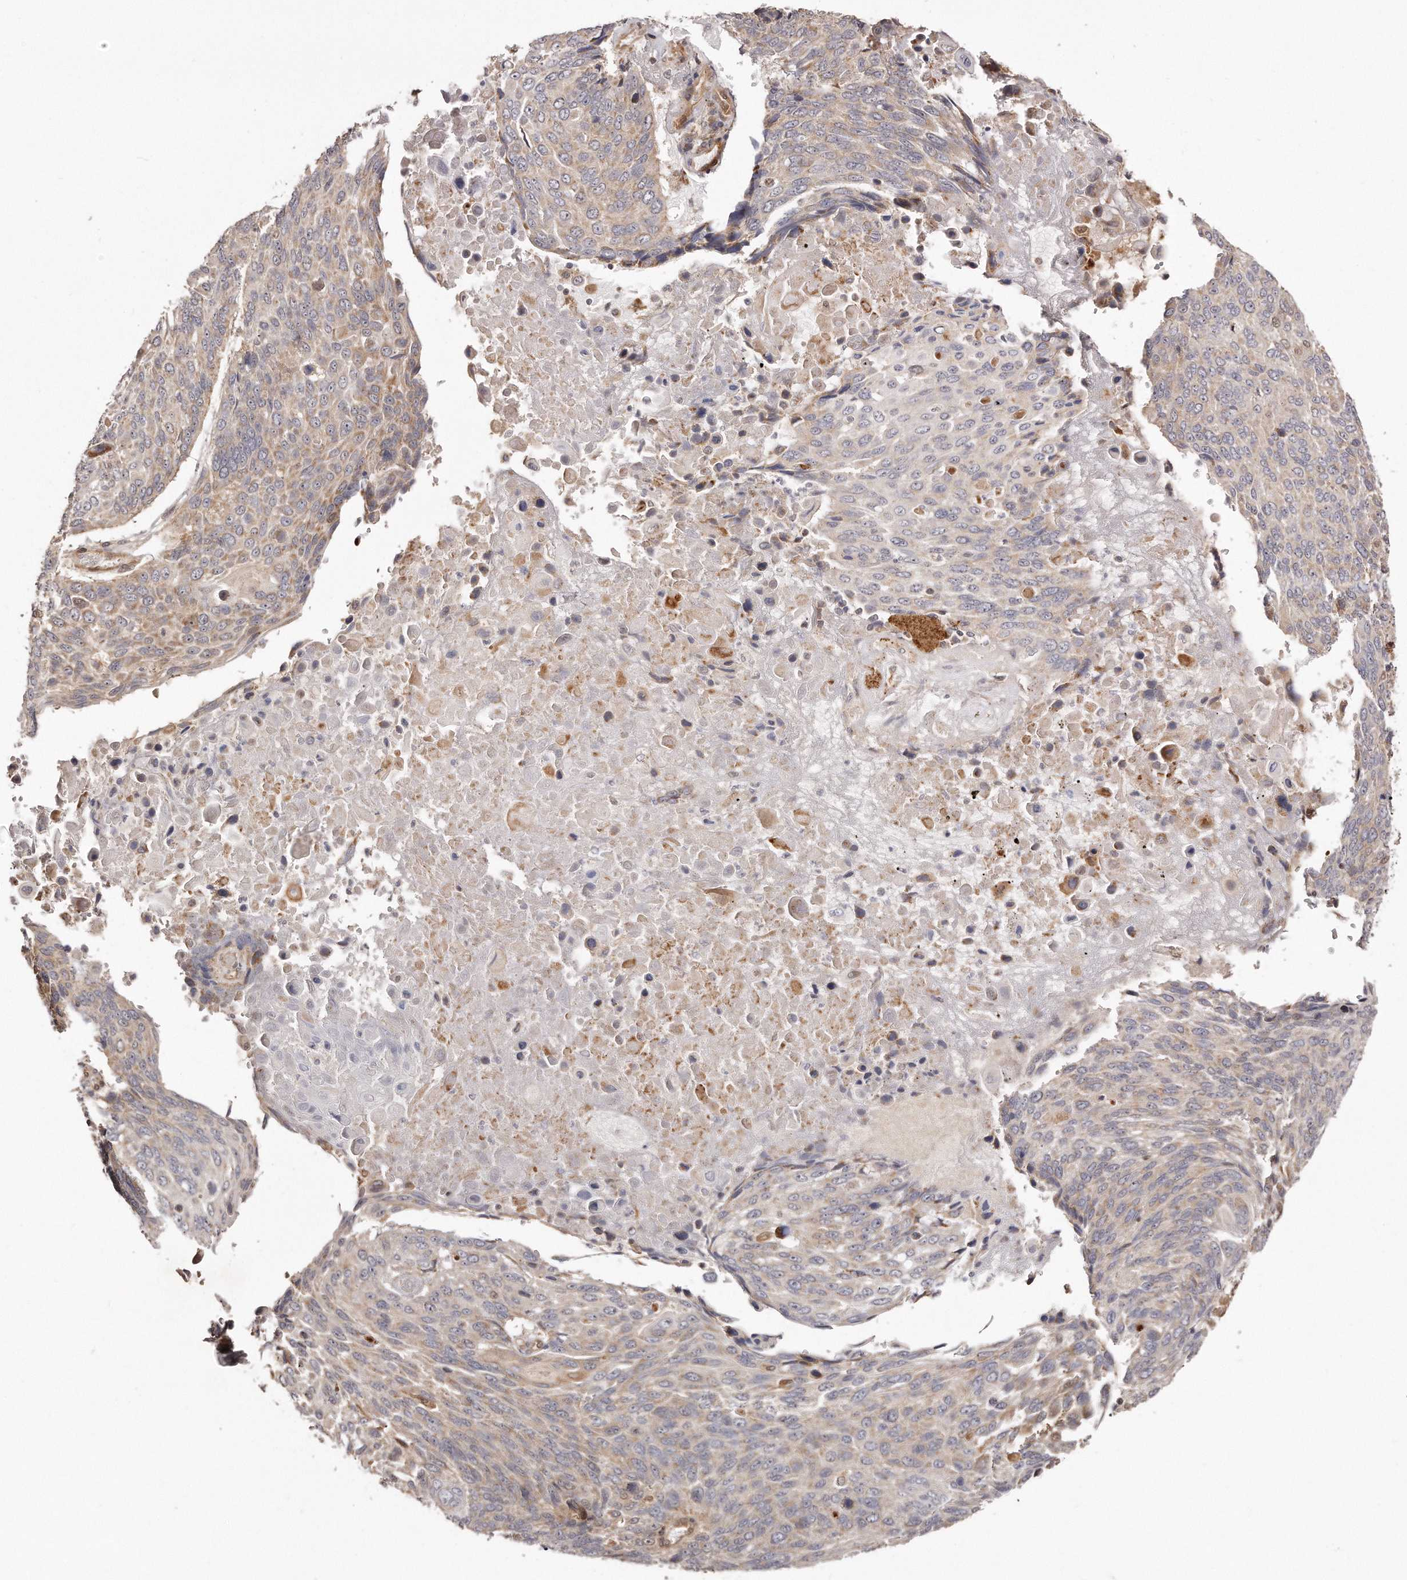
{"staining": {"intensity": "moderate", "quantity": "<25%", "location": "cytoplasmic/membranous"}, "tissue": "lung cancer", "cell_type": "Tumor cells", "image_type": "cancer", "snomed": [{"axis": "morphology", "description": "Squamous cell carcinoma, NOS"}, {"axis": "topography", "description": "Lung"}], "caption": "The photomicrograph displays a brown stain indicating the presence of a protein in the cytoplasmic/membranous of tumor cells in lung squamous cell carcinoma. Nuclei are stained in blue.", "gene": "GBP4", "patient": {"sex": "male", "age": 66}}